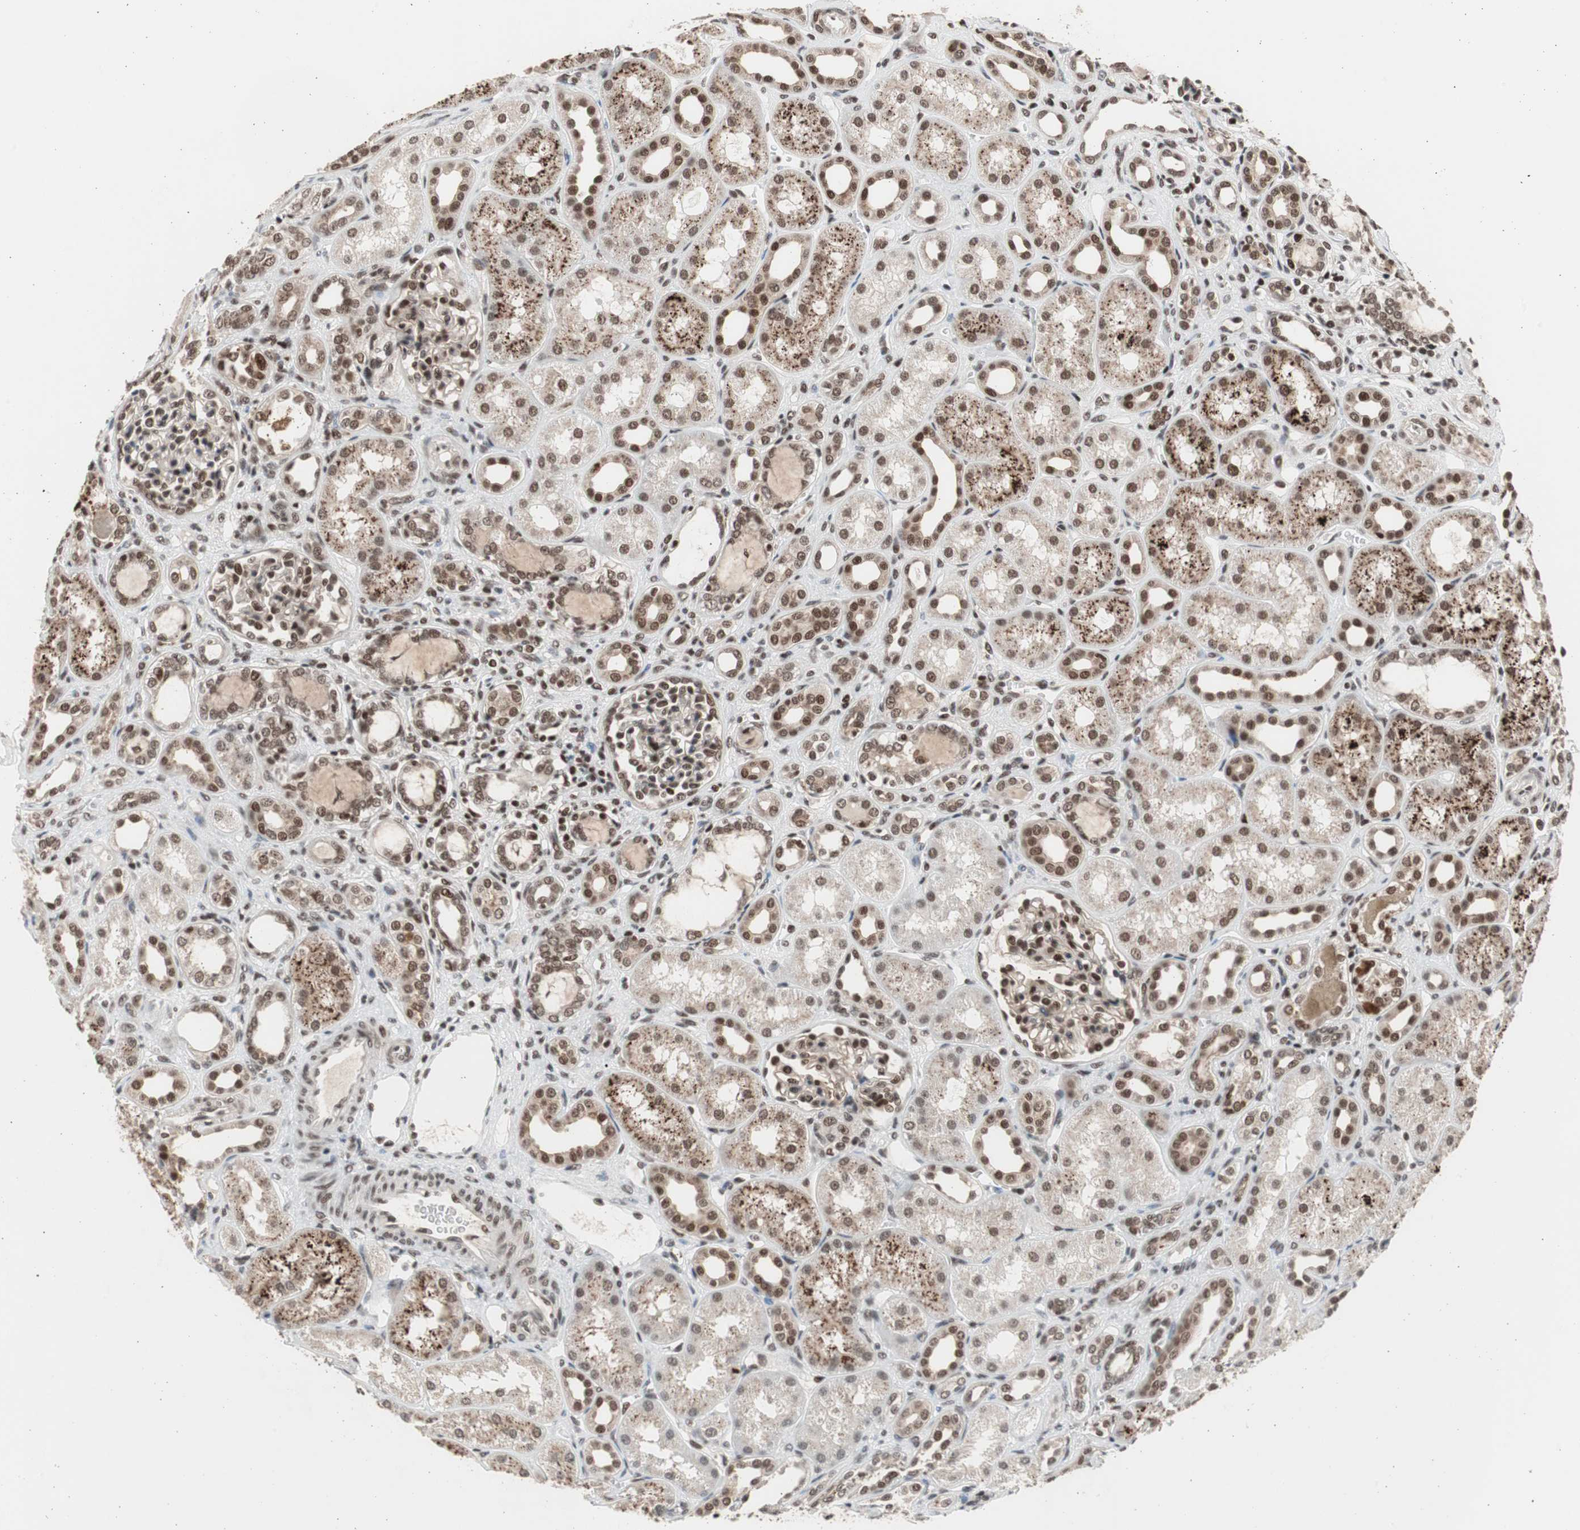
{"staining": {"intensity": "strong", "quantity": ">75%", "location": "nuclear"}, "tissue": "kidney", "cell_type": "Cells in glomeruli", "image_type": "normal", "snomed": [{"axis": "morphology", "description": "Normal tissue, NOS"}, {"axis": "topography", "description": "Kidney"}], "caption": "A high-resolution histopathology image shows immunohistochemistry staining of benign kidney, which shows strong nuclear staining in approximately >75% of cells in glomeruli.", "gene": "RPA1", "patient": {"sex": "male", "age": 7}}